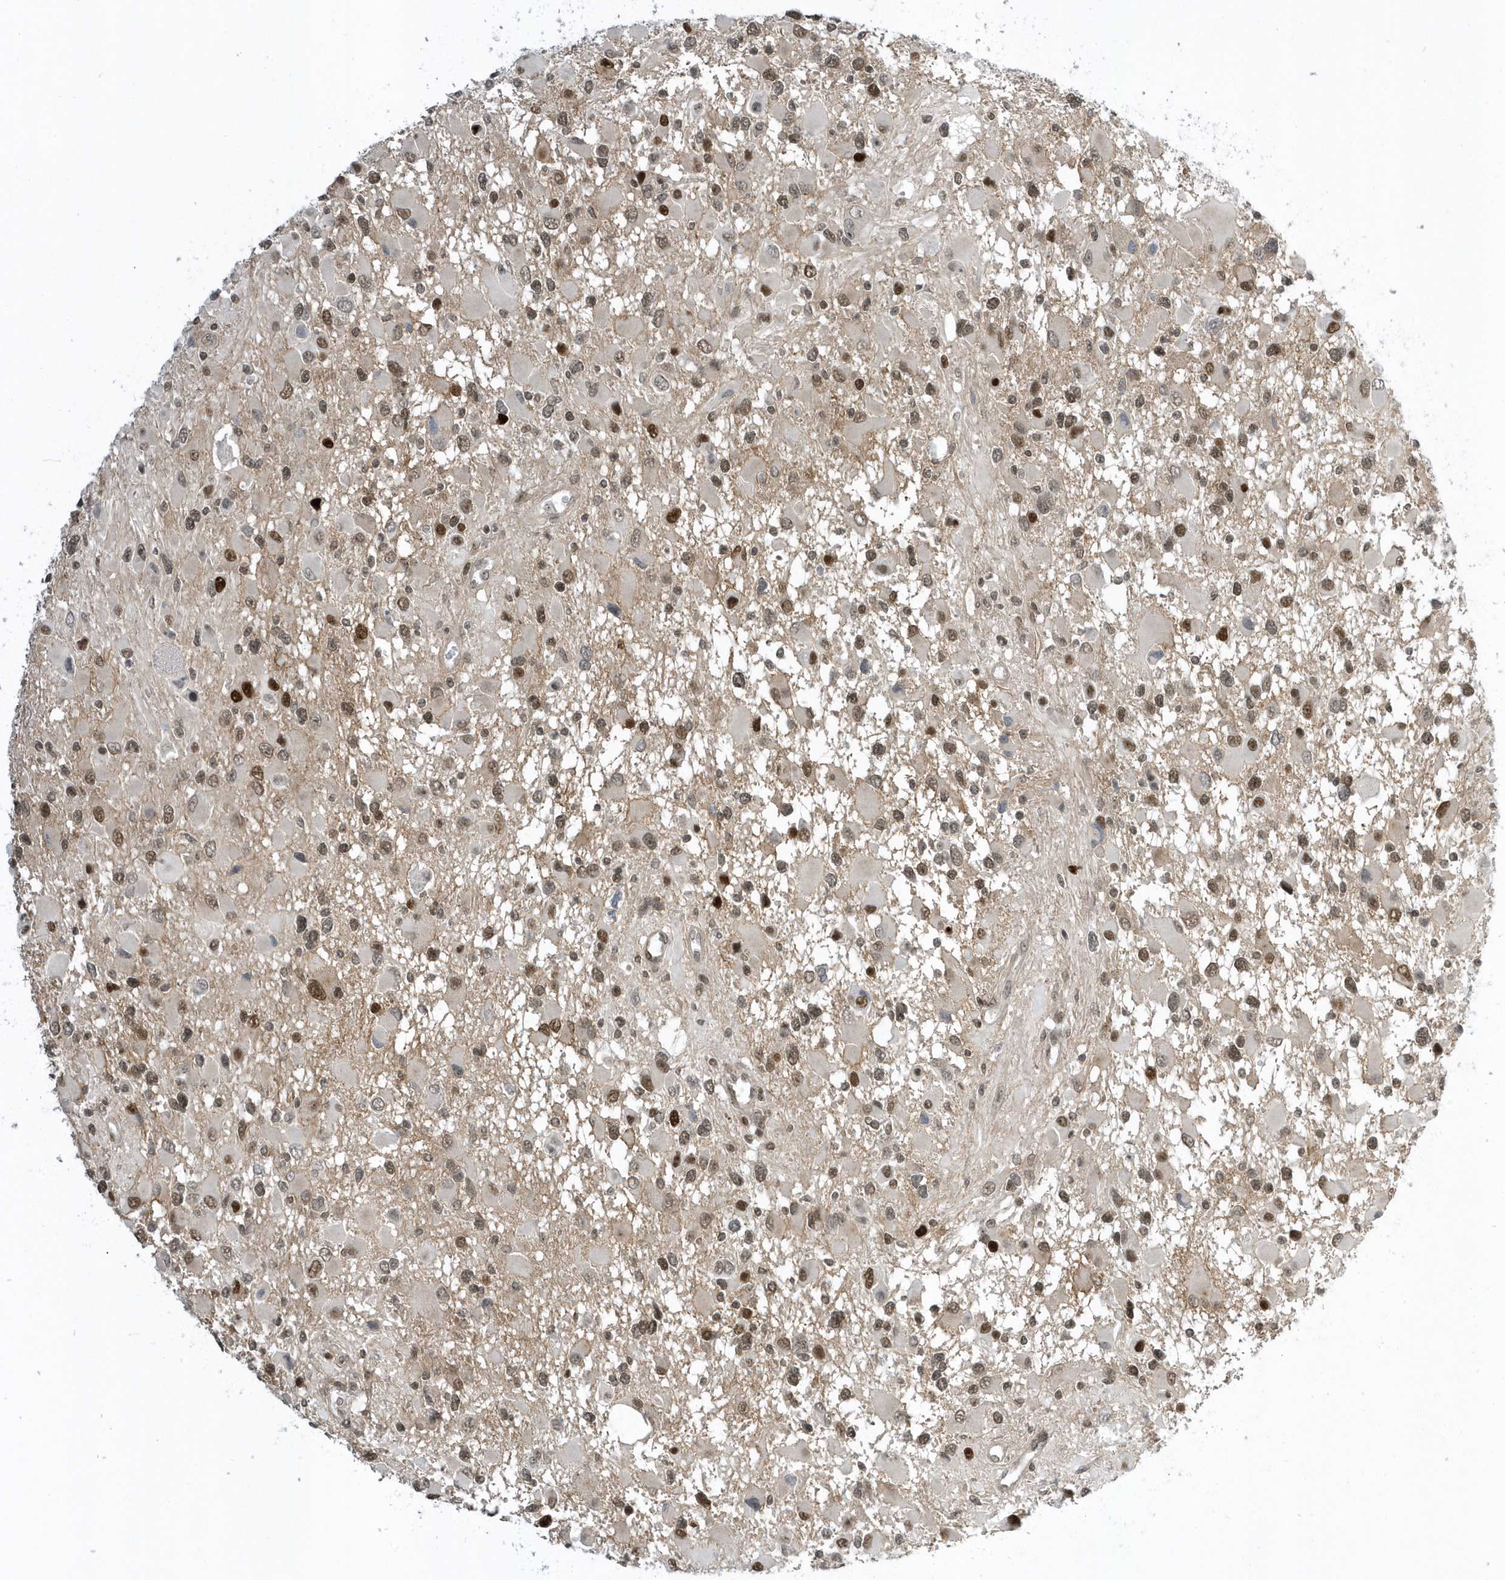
{"staining": {"intensity": "moderate", "quantity": ">75%", "location": "nuclear"}, "tissue": "glioma", "cell_type": "Tumor cells", "image_type": "cancer", "snomed": [{"axis": "morphology", "description": "Glioma, malignant, High grade"}, {"axis": "topography", "description": "Brain"}], "caption": "Moderate nuclear positivity for a protein is identified in approximately >75% of tumor cells of high-grade glioma (malignant) using immunohistochemistry (IHC).", "gene": "ZNF740", "patient": {"sex": "male", "age": 53}}